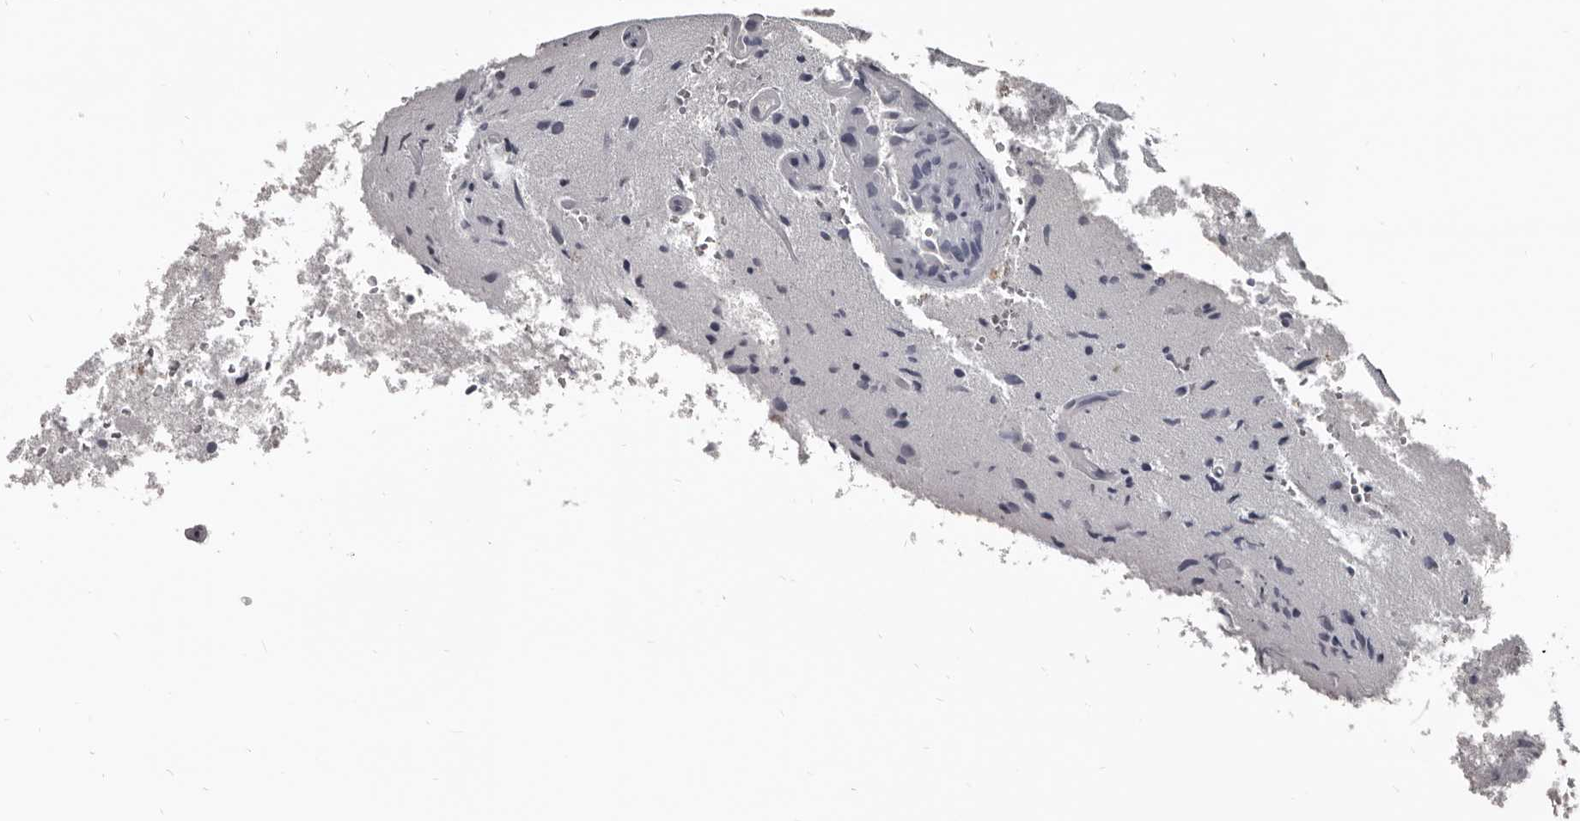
{"staining": {"intensity": "negative", "quantity": "none", "location": "none"}, "tissue": "glioma", "cell_type": "Tumor cells", "image_type": "cancer", "snomed": [{"axis": "morphology", "description": "Normal tissue, NOS"}, {"axis": "morphology", "description": "Glioma, malignant, High grade"}, {"axis": "topography", "description": "Cerebral cortex"}], "caption": "Tumor cells are negative for brown protein staining in malignant glioma (high-grade).", "gene": "GREB1", "patient": {"sex": "male", "age": 77}}